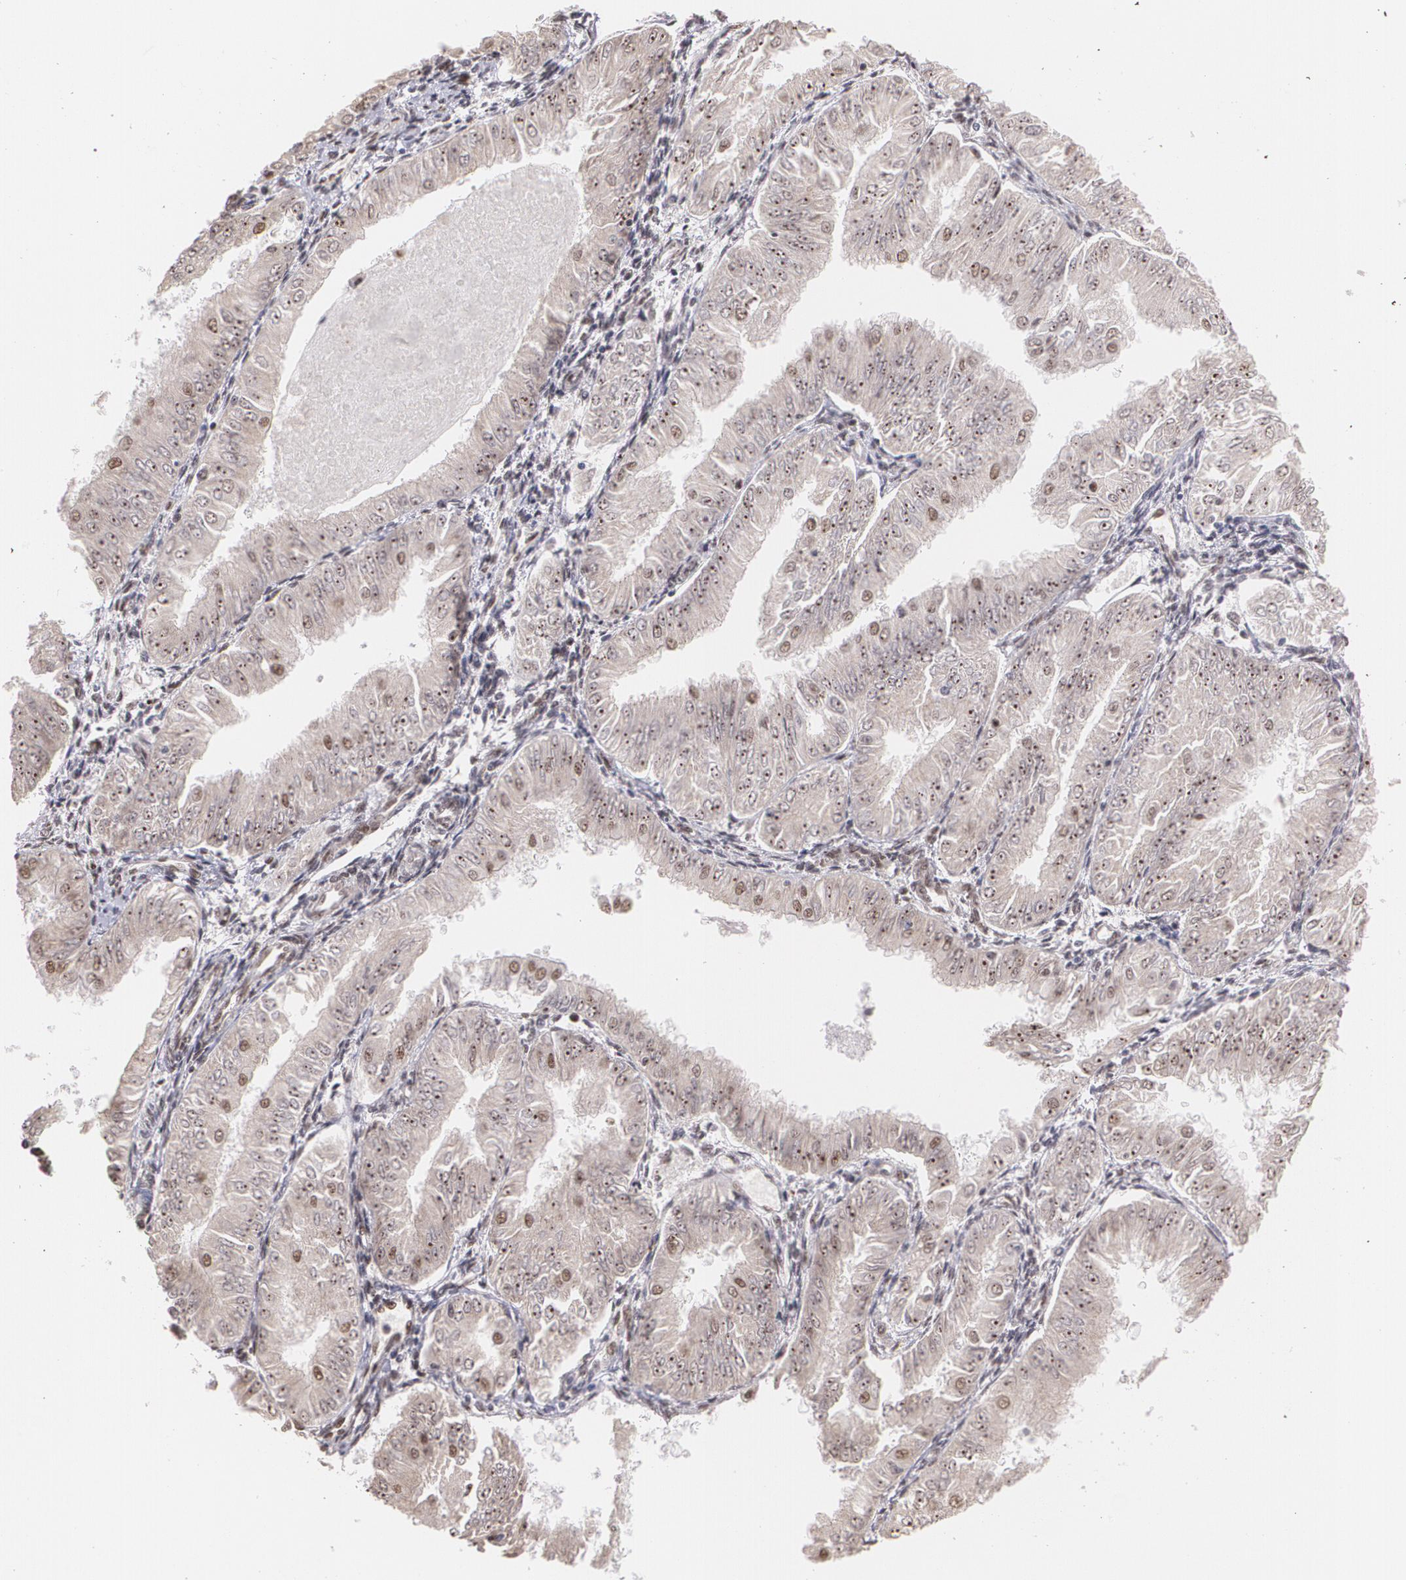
{"staining": {"intensity": "weak", "quantity": ">75%", "location": "cytoplasmic/membranous,nuclear"}, "tissue": "endometrial cancer", "cell_type": "Tumor cells", "image_type": "cancer", "snomed": [{"axis": "morphology", "description": "Adenocarcinoma, NOS"}, {"axis": "topography", "description": "Endometrium"}], "caption": "IHC (DAB) staining of human endometrial cancer displays weak cytoplasmic/membranous and nuclear protein expression in approximately >75% of tumor cells.", "gene": "C6orf15", "patient": {"sex": "female", "age": 53}}